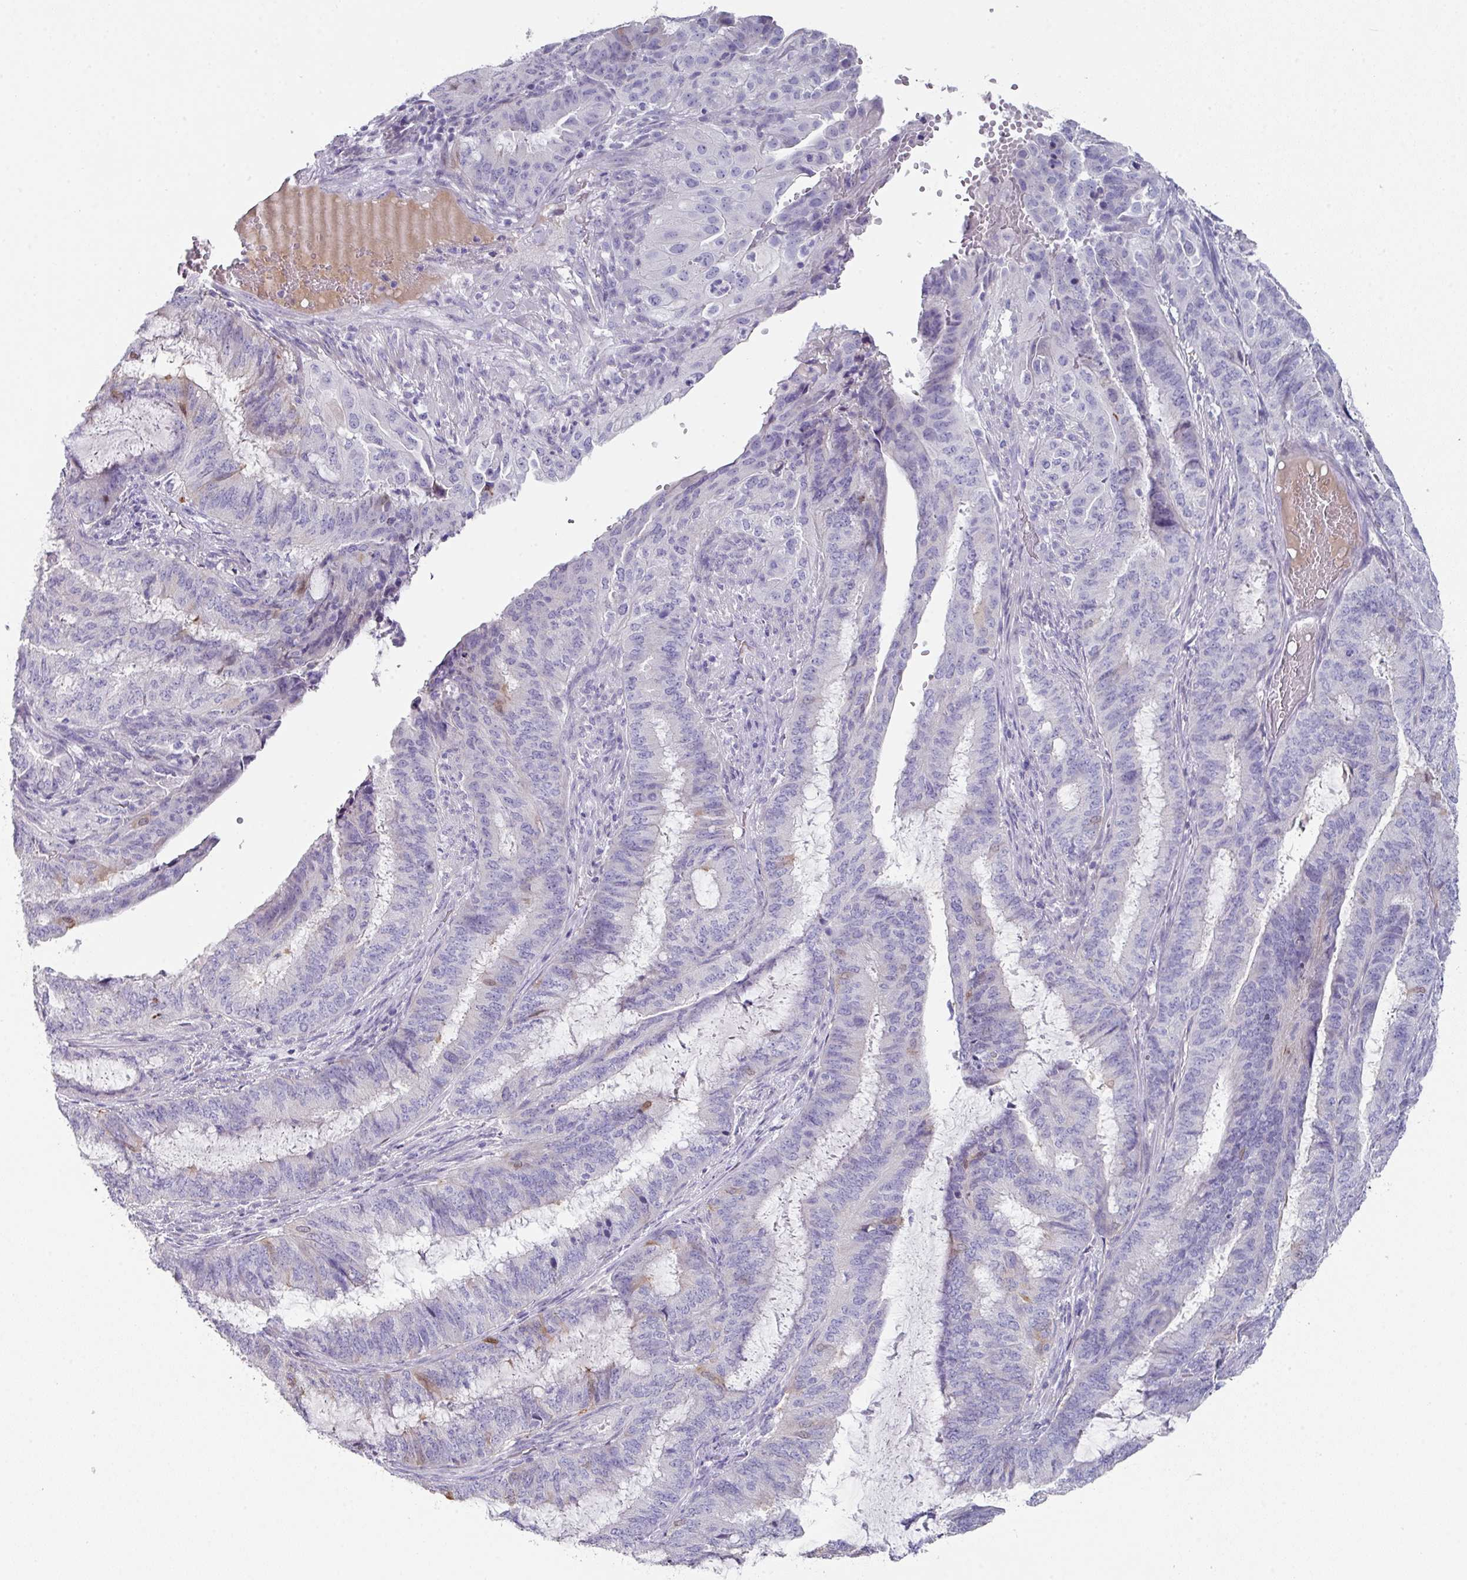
{"staining": {"intensity": "negative", "quantity": "none", "location": "none"}, "tissue": "endometrial cancer", "cell_type": "Tumor cells", "image_type": "cancer", "snomed": [{"axis": "morphology", "description": "Adenocarcinoma, NOS"}, {"axis": "topography", "description": "Endometrium"}], "caption": "Endometrial adenocarcinoma stained for a protein using IHC shows no staining tumor cells.", "gene": "DEFB115", "patient": {"sex": "female", "age": 51}}